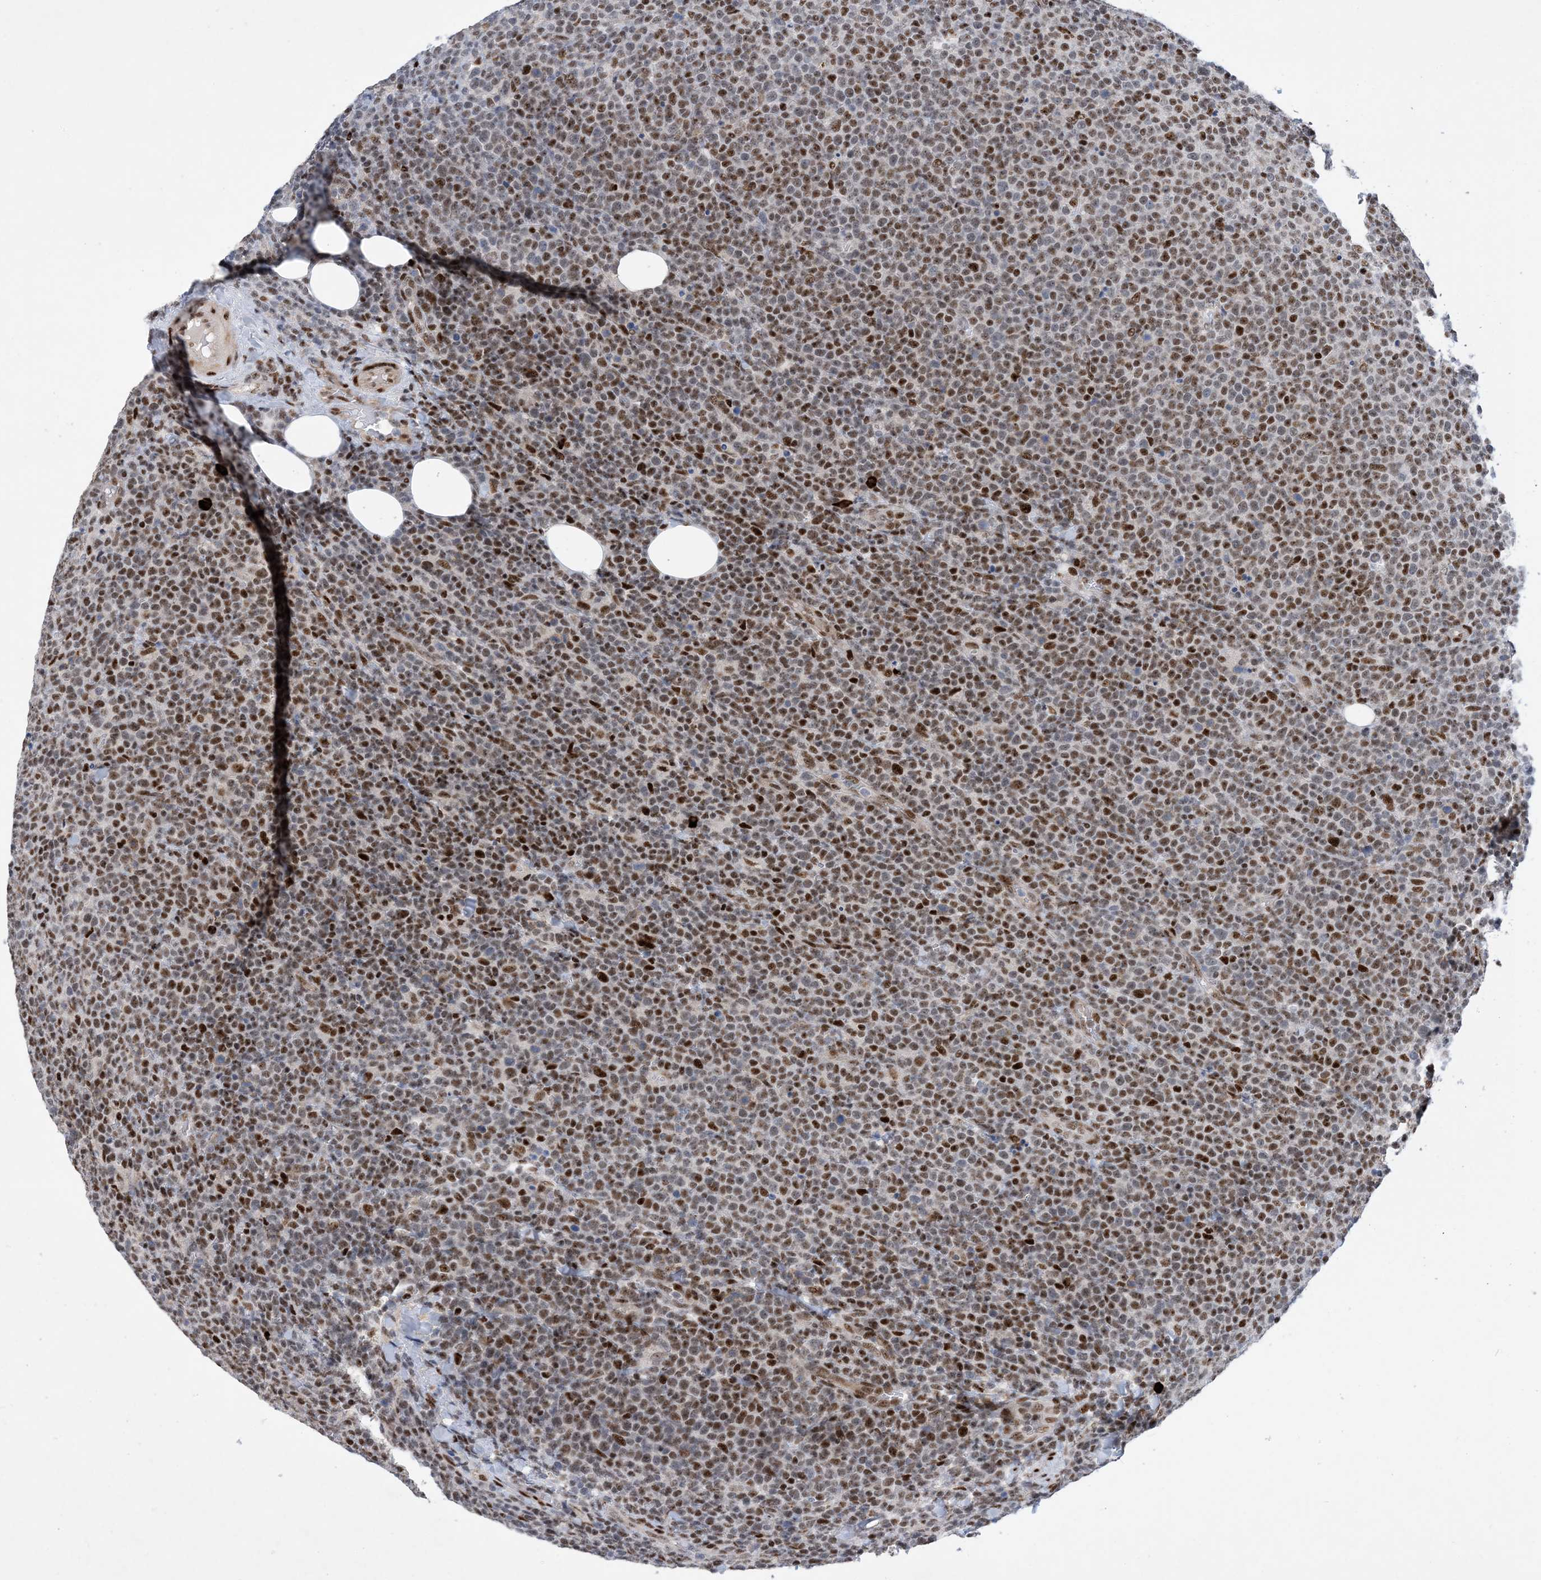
{"staining": {"intensity": "moderate", "quantity": ">75%", "location": "nuclear"}, "tissue": "lymphoma", "cell_type": "Tumor cells", "image_type": "cancer", "snomed": [{"axis": "morphology", "description": "Malignant lymphoma, non-Hodgkin's type, High grade"}, {"axis": "topography", "description": "Lymph node"}], "caption": "Moderate nuclear staining is present in about >75% of tumor cells in lymphoma.", "gene": "TSPYL1", "patient": {"sex": "male", "age": 61}}